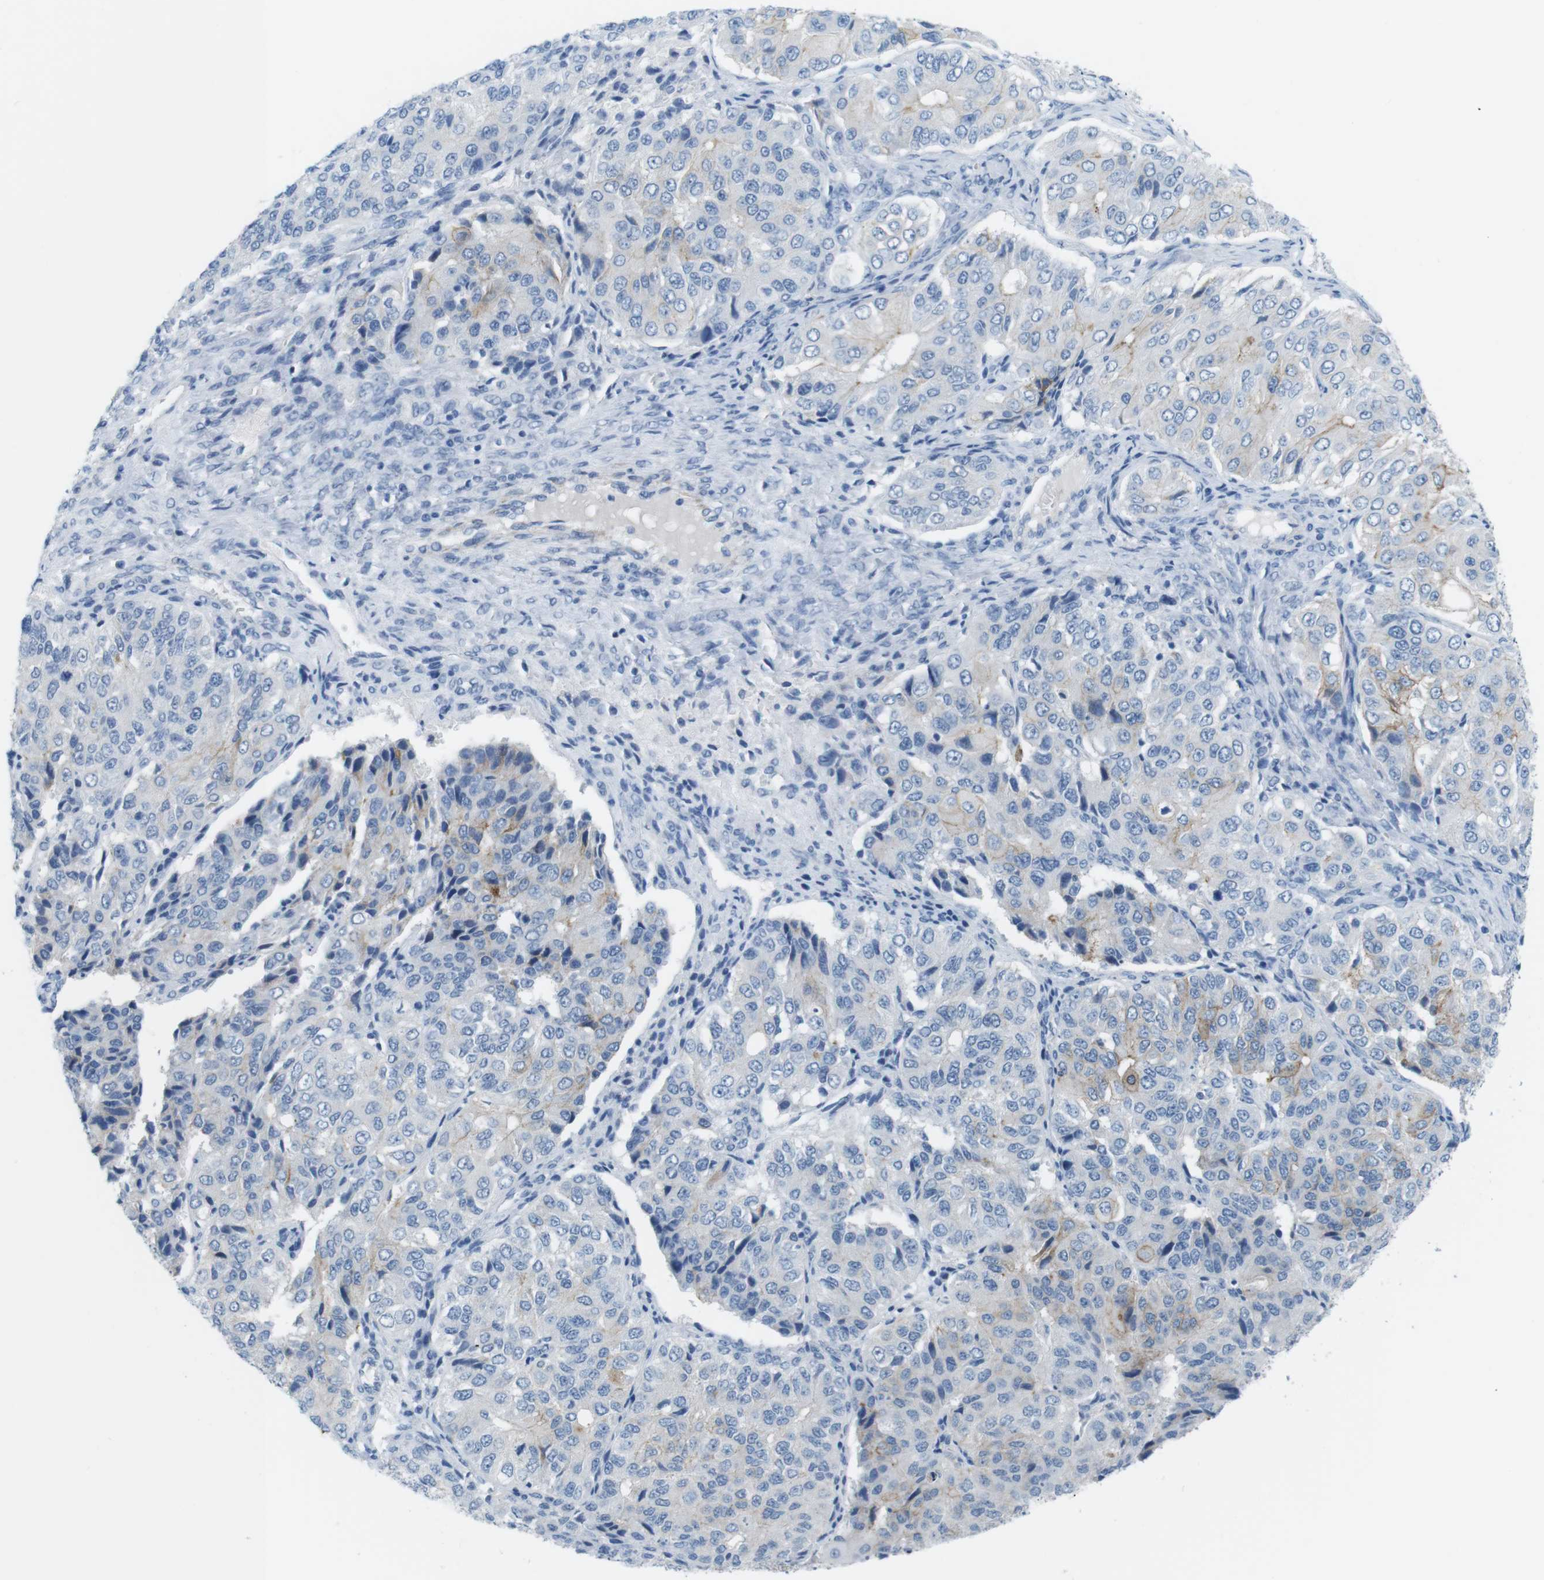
{"staining": {"intensity": "weak", "quantity": "<25%", "location": "cytoplasmic/membranous"}, "tissue": "ovarian cancer", "cell_type": "Tumor cells", "image_type": "cancer", "snomed": [{"axis": "morphology", "description": "Carcinoma, endometroid"}, {"axis": "topography", "description": "Ovary"}], "caption": "Endometroid carcinoma (ovarian) was stained to show a protein in brown. There is no significant expression in tumor cells.", "gene": "MYH9", "patient": {"sex": "female", "age": 51}}